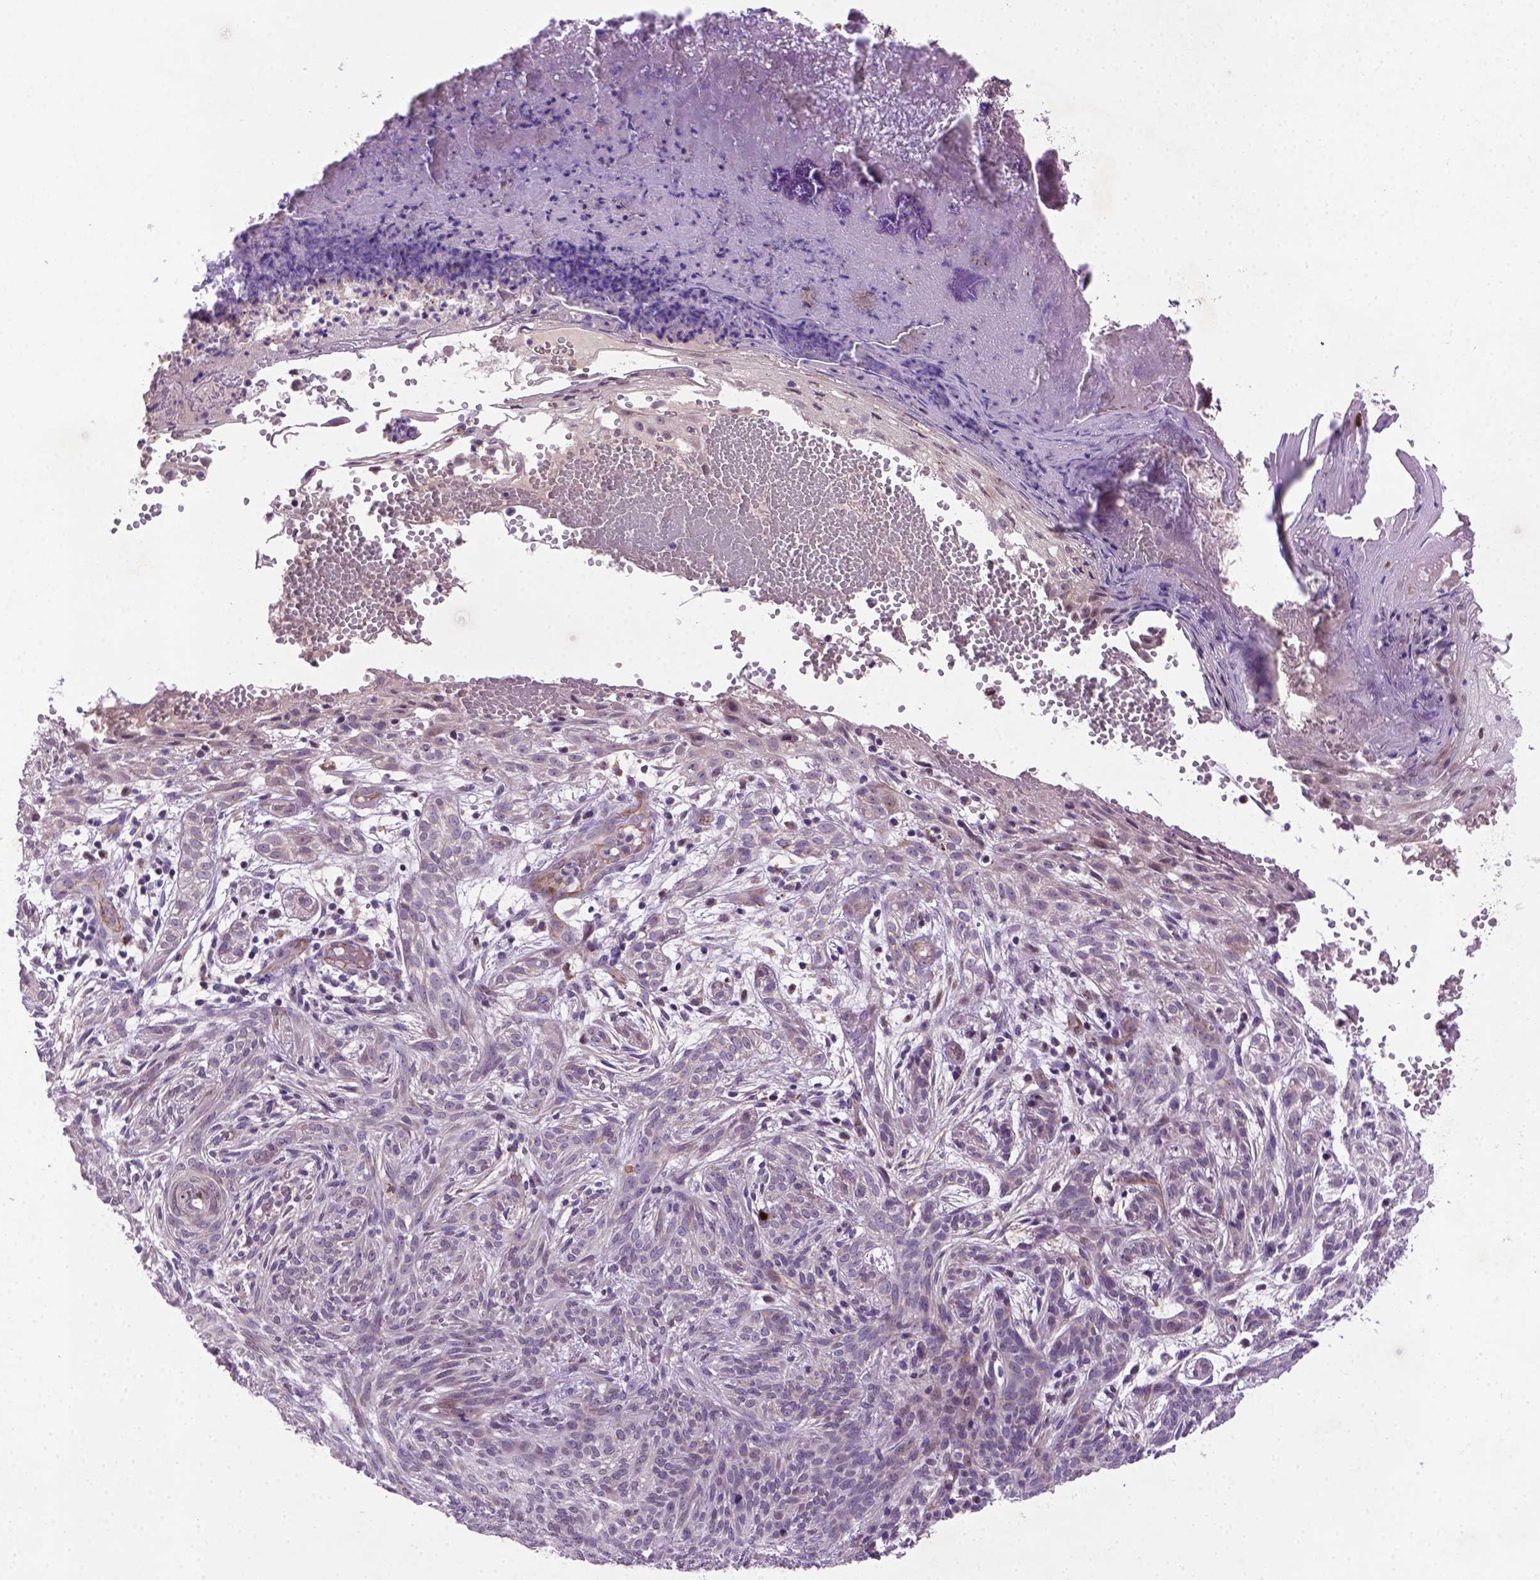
{"staining": {"intensity": "negative", "quantity": "none", "location": "none"}, "tissue": "skin cancer", "cell_type": "Tumor cells", "image_type": "cancer", "snomed": [{"axis": "morphology", "description": "Basal cell carcinoma"}, {"axis": "topography", "description": "Skin"}], "caption": "IHC photomicrograph of human skin cancer stained for a protein (brown), which demonstrates no staining in tumor cells. (Stains: DAB IHC with hematoxylin counter stain, Microscopy: brightfield microscopy at high magnification).", "gene": "CCER2", "patient": {"sex": "male", "age": 84}}